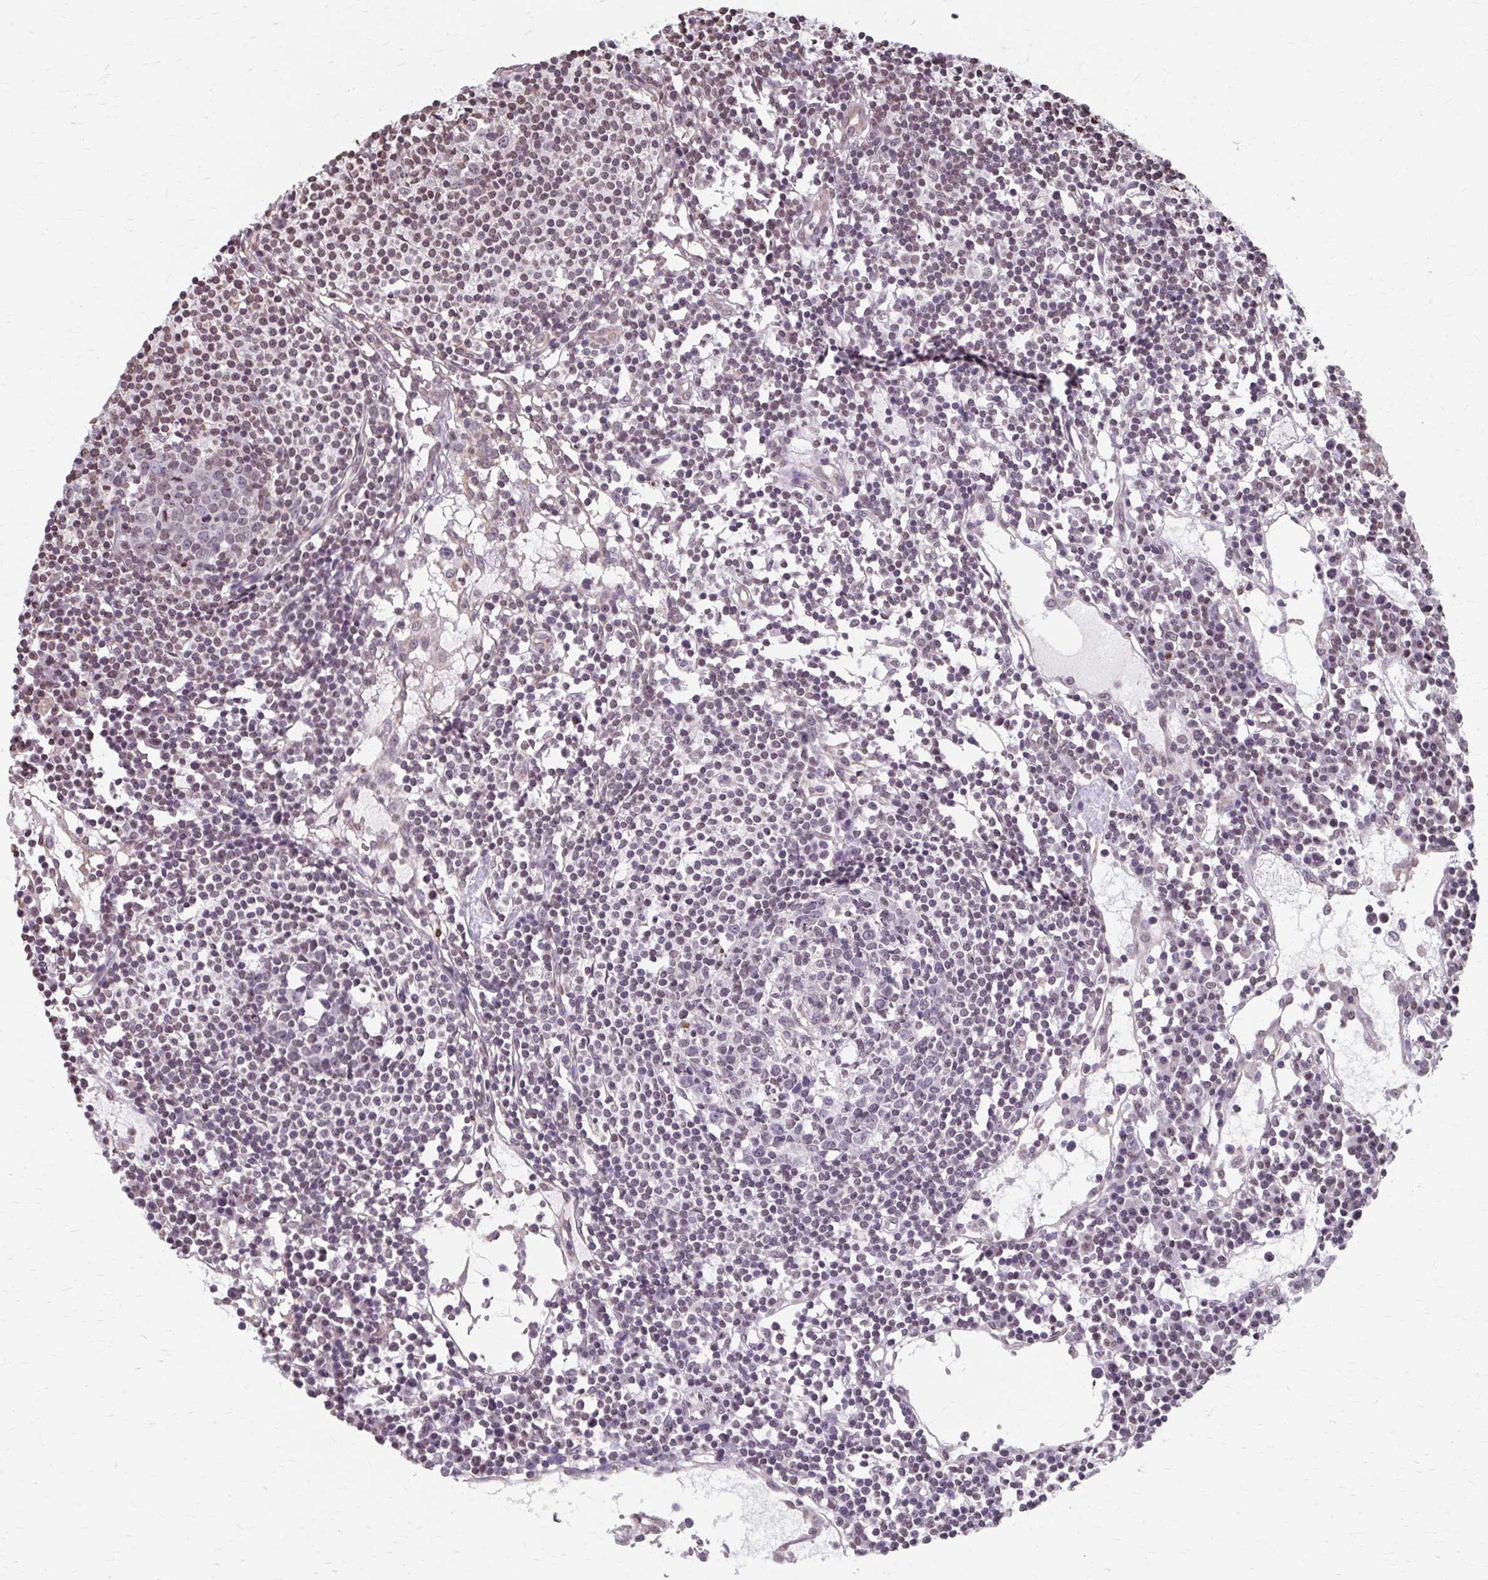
{"staining": {"intensity": "weak", "quantity": "25%-75%", "location": "nuclear"}, "tissue": "lymph node", "cell_type": "Germinal center cells", "image_type": "normal", "snomed": [{"axis": "morphology", "description": "Normal tissue, NOS"}, {"axis": "topography", "description": "Lymph node"}], "caption": "Immunohistochemistry photomicrograph of benign lymph node: human lymph node stained using immunohistochemistry (IHC) displays low levels of weak protein expression localized specifically in the nuclear of germinal center cells, appearing as a nuclear brown color.", "gene": "ORC3", "patient": {"sex": "female", "age": 78}}